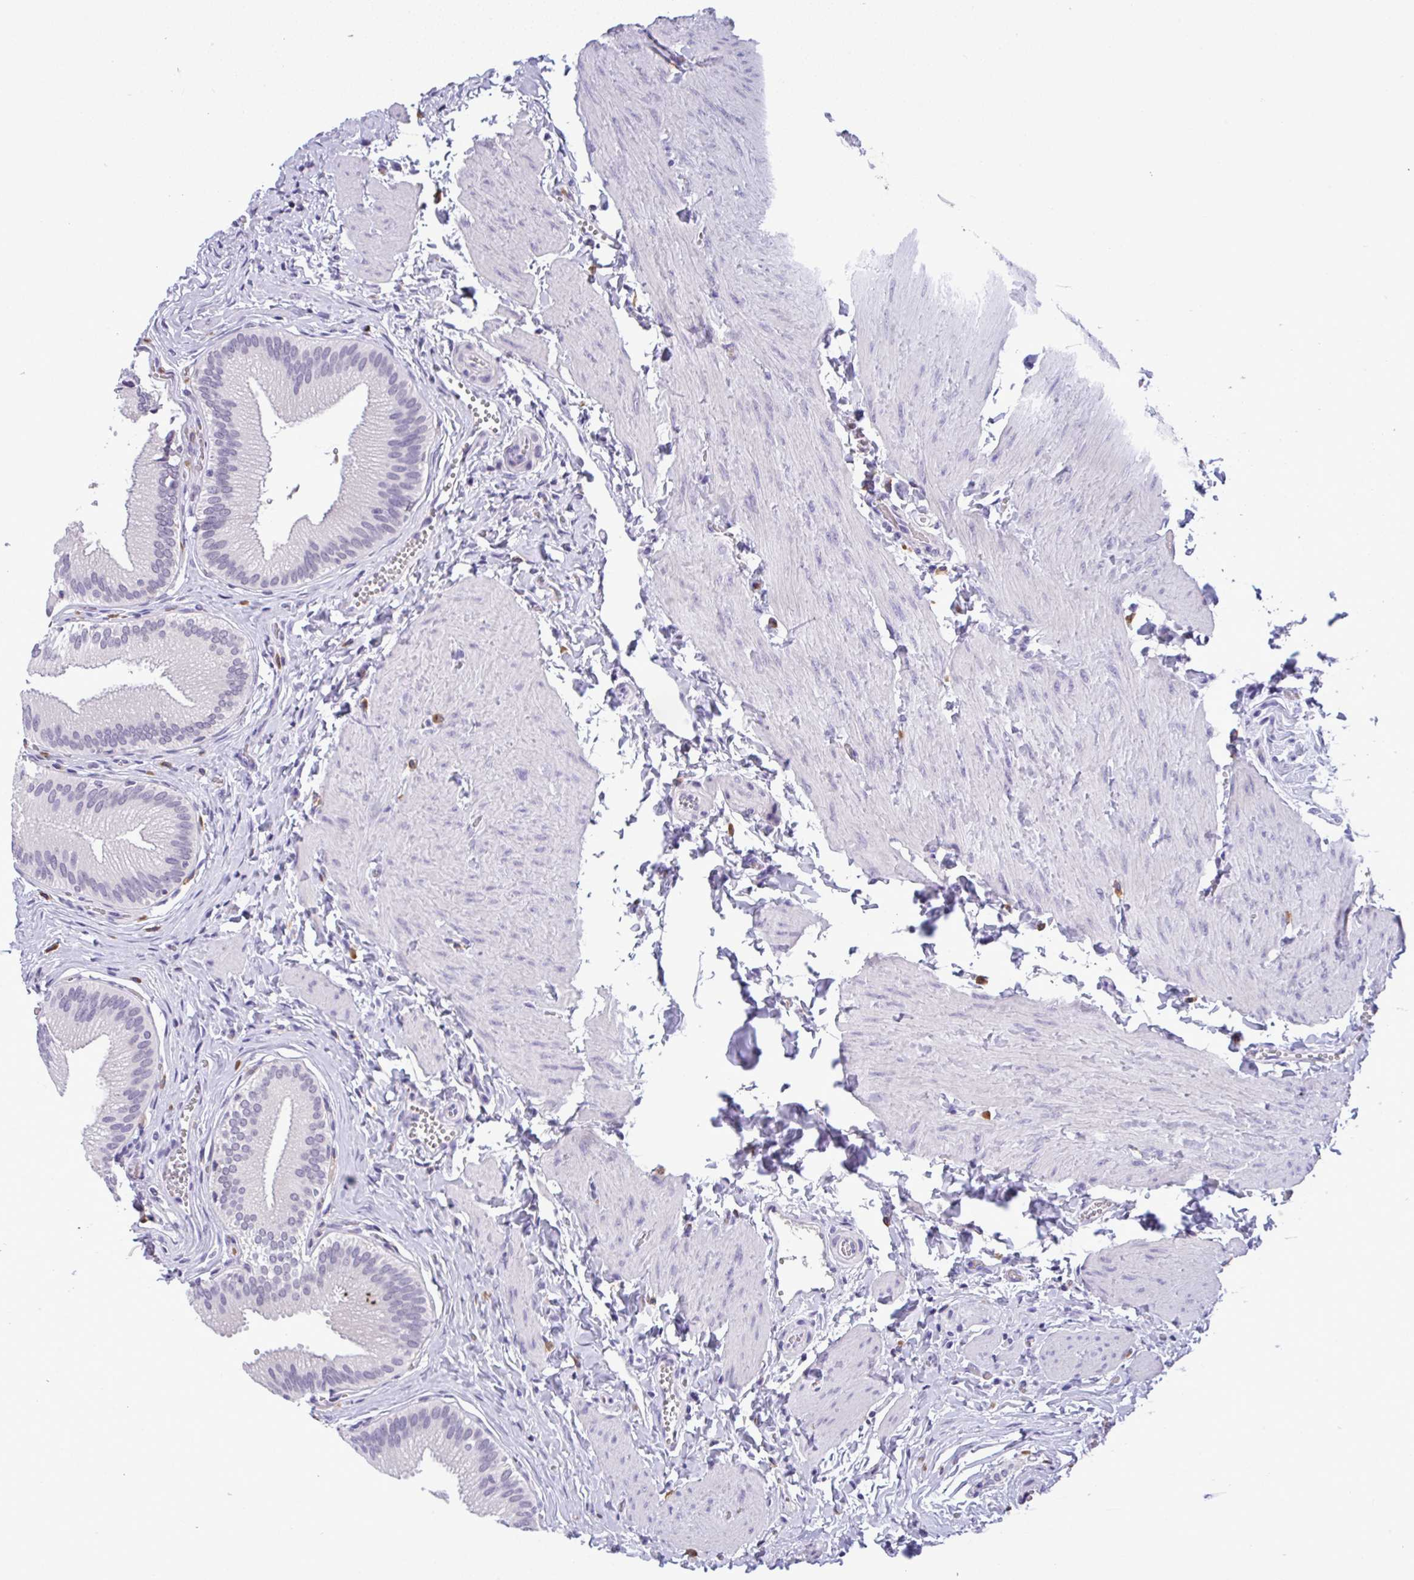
{"staining": {"intensity": "negative", "quantity": "none", "location": "none"}, "tissue": "gallbladder", "cell_type": "Glandular cells", "image_type": "normal", "snomed": [{"axis": "morphology", "description": "Normal tissue, NOS"}, {"axis": "topography", "description": "Gallbladder"}], "caption": "A photomicrograph of gallbladder stained for a protein exhibits no brown staining in glandular cells.", "gene": "YBX2", "patient": {"sex": "male", "age": 17}}